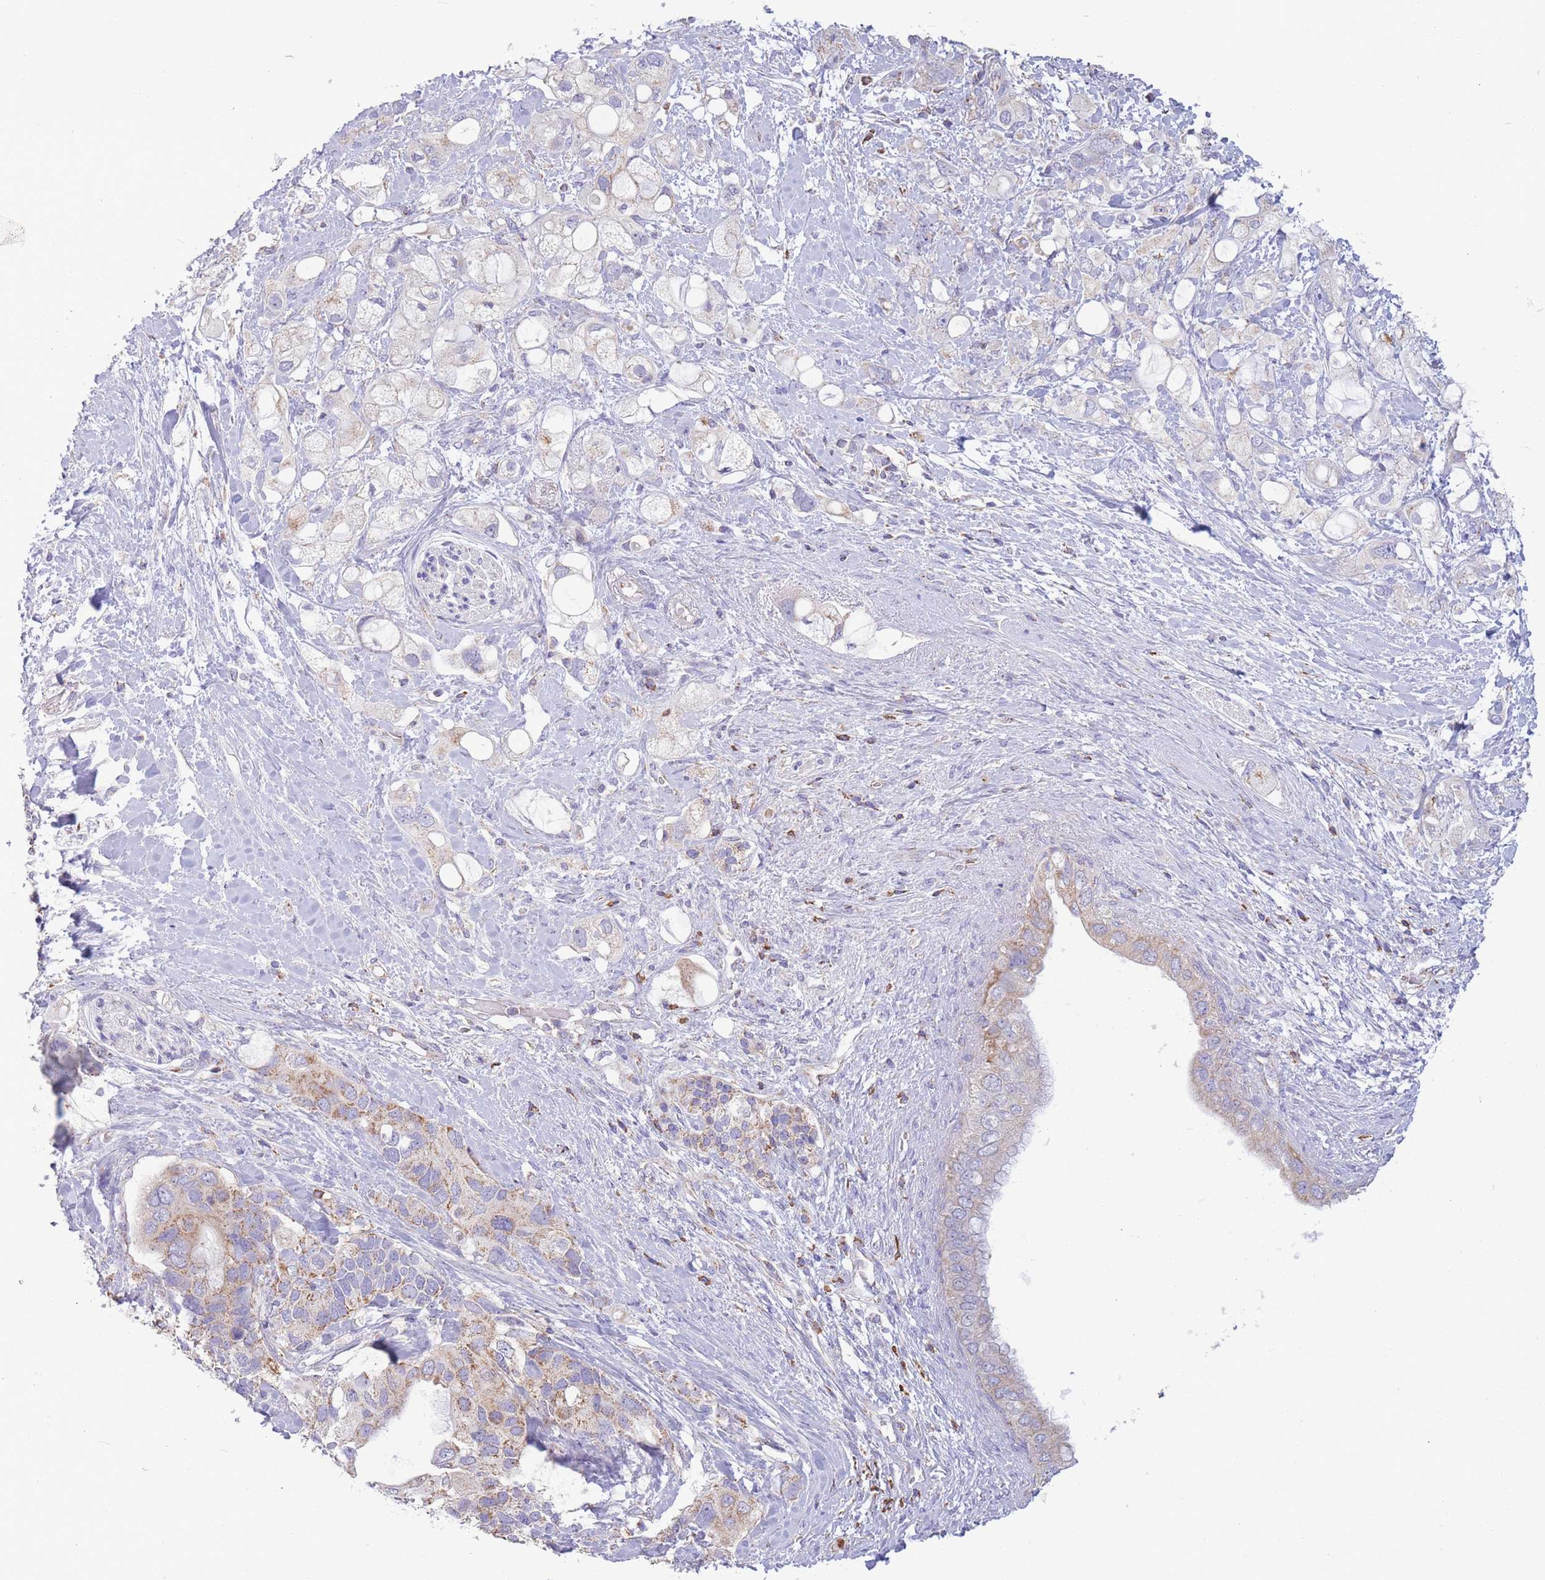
{"staining": {"intensity": "moderate", "quantity": "25%-75%", "location": "cytoplasmic/membranous"}, "tissue": "pancreatic cancer", "cell_type": "Tumor cells", "image_type": "cancer", "snomed": [{"axis": "morphology", "description": "Adenocarcinoma, NOS"}, {"axis": "topography", "description": "Pancreas"}], "caption": "Tumor cells display medium levels of moderate cytoplasmic/membranous expression in about 25%-75% of cells in human adenocarcinoma (pancreatic).", "gene": "PDHA1", "patient": {"sex": "female", "age": 56}}